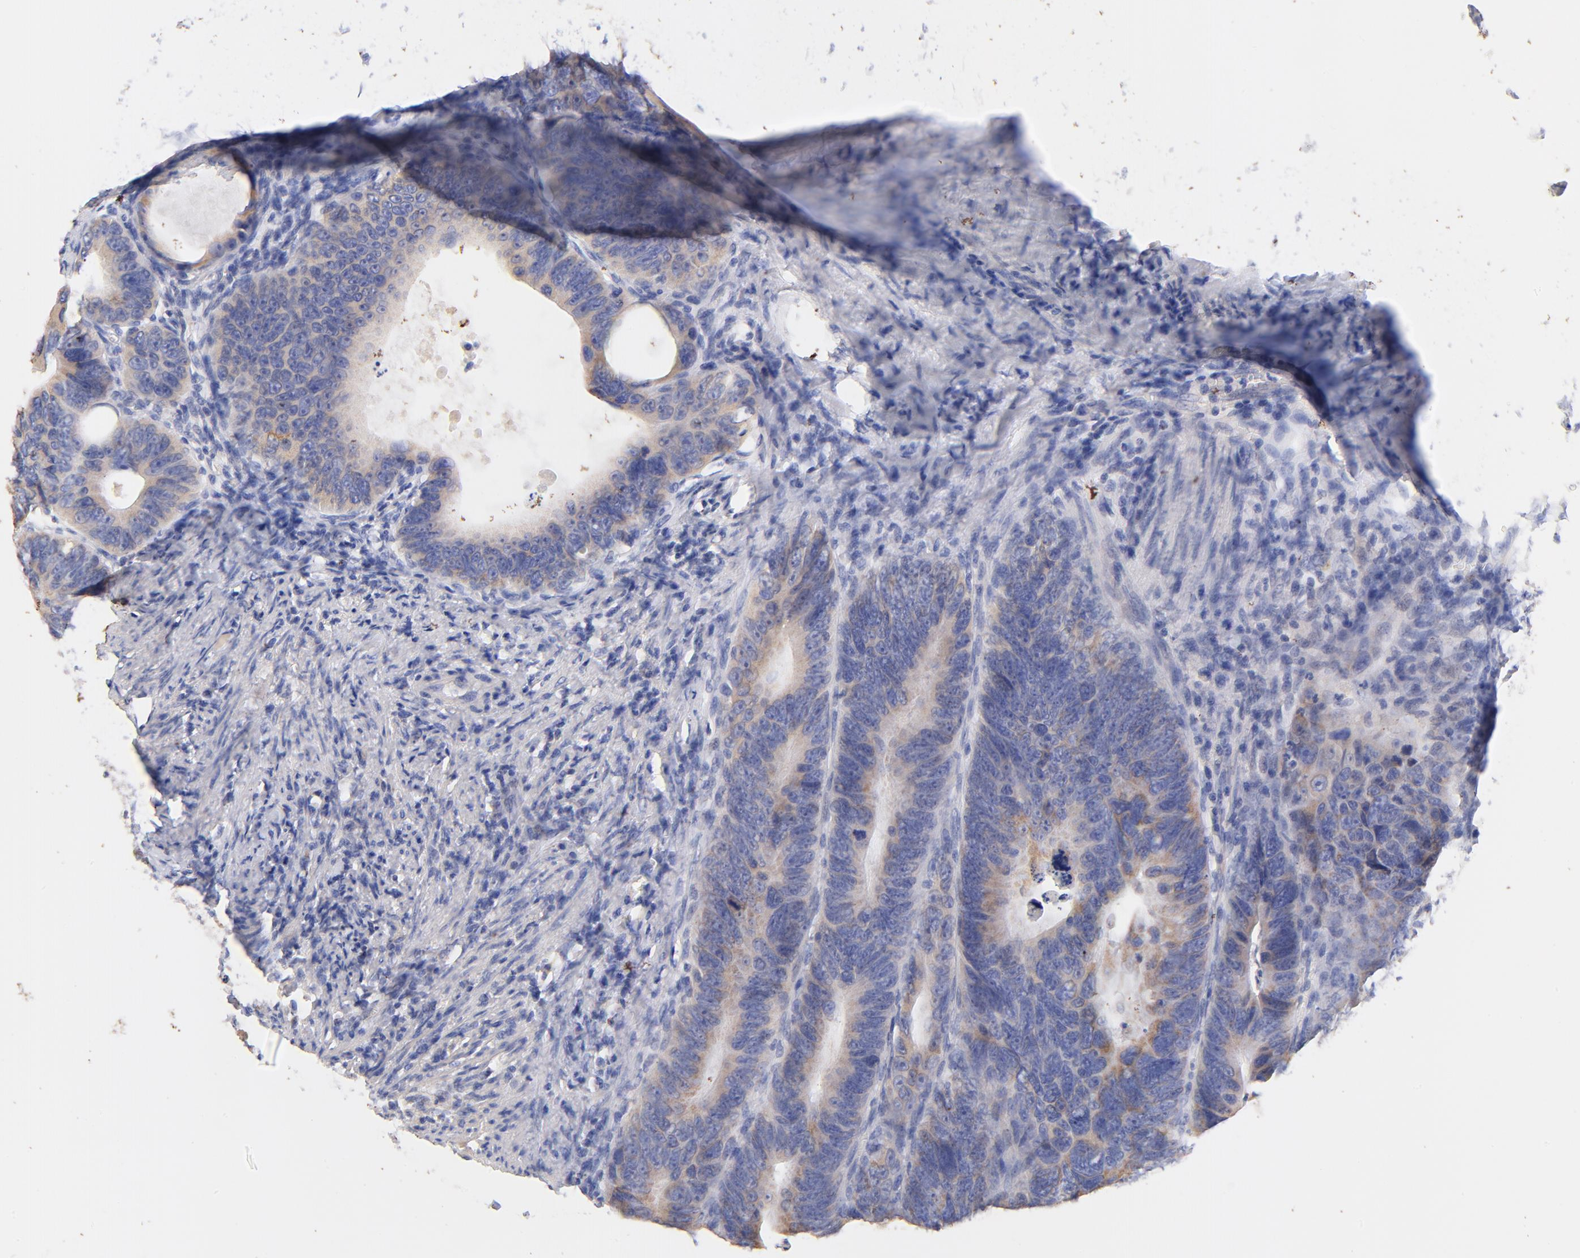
{"staining": {"intensity": "weak", "quantity": ">75%", "location": "cytoplasmic/membranous"}, "tissue": "colorectal cancer", "cell_type": "Tumor cells", "image_type": "cancer", "snomed": [{"axis": "morphology", "description": "Adenocarcinoma, NOS"}, {"axis": "topography", "description": "Colon"}], "caption": "DAB immunohistochemical staining of human colorectal cancer (adenocarcinoma) displays weak cytoplasmic/membranous protein expression in approximately >75% of tumor cells. The staining was performed using DAB (3,3'-diaminobenzidine) to visualize the protein expression in brown, while the nuclei were stained in blue with hematoxylin (Magnification: 20x).", "gene": "IGLV7-43", "patient": {"sex": "female", "age": 55}}